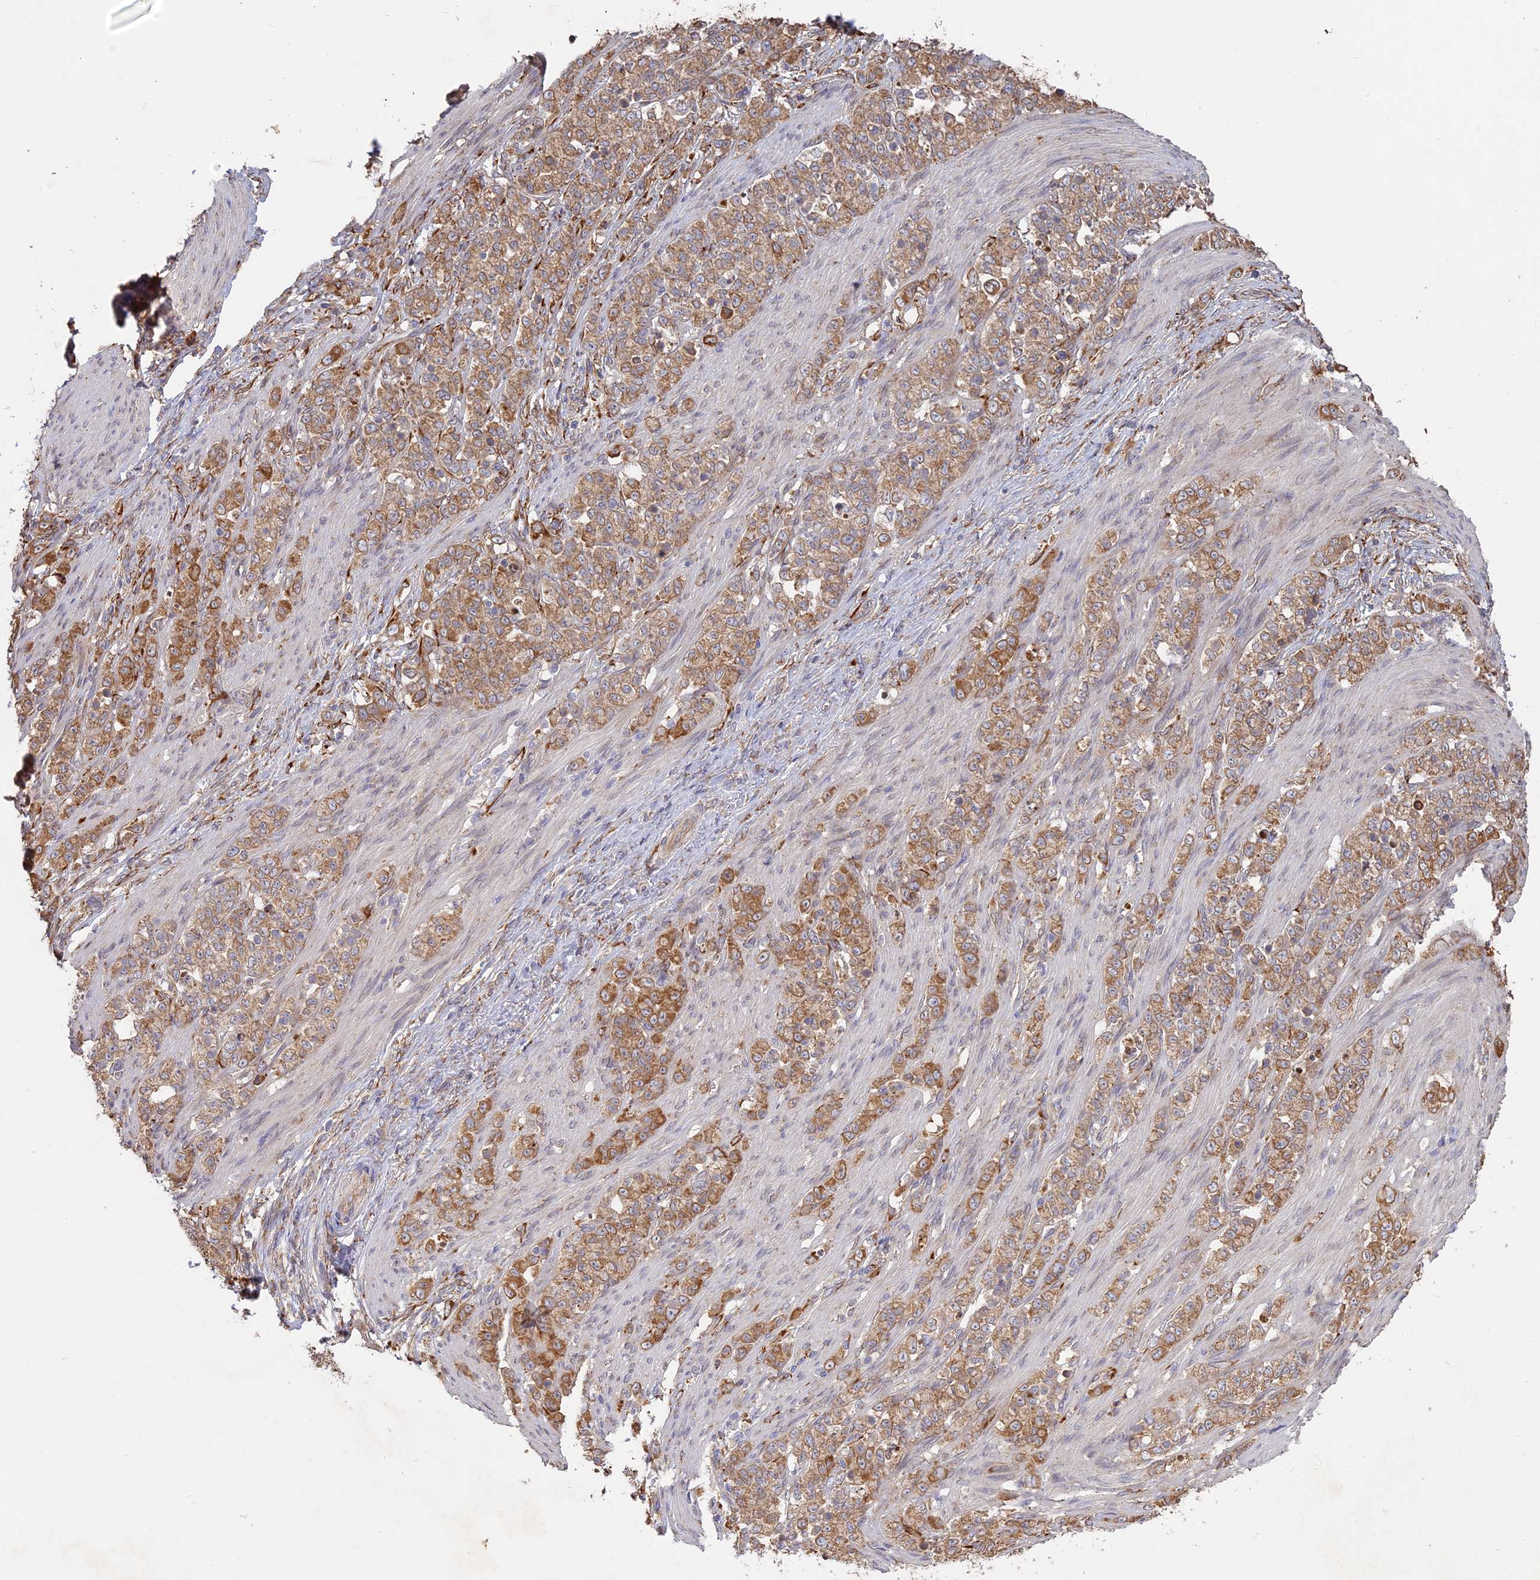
{"staining": {"intensity": "moderate", "quantity": ">75%", "location": "cytoplasmic/membranous"}, "tissue": "stomach cancer", "cell_type": "Tumor cells", "image_type": "cancer", "snomed": [{"axis": "morphology", "description": "Adenocarcinoma, NOS"}, {"axis": "topography", "description": "Stomach"}], "caption": "Brown immunohistochemical staining in human stomach cancer exhibits moderate cytoplasmic/membranous positivity in approximately >75% of tumor cells.", "gene": "PPIC", "patient": {"sex": "female", "age": 79}}